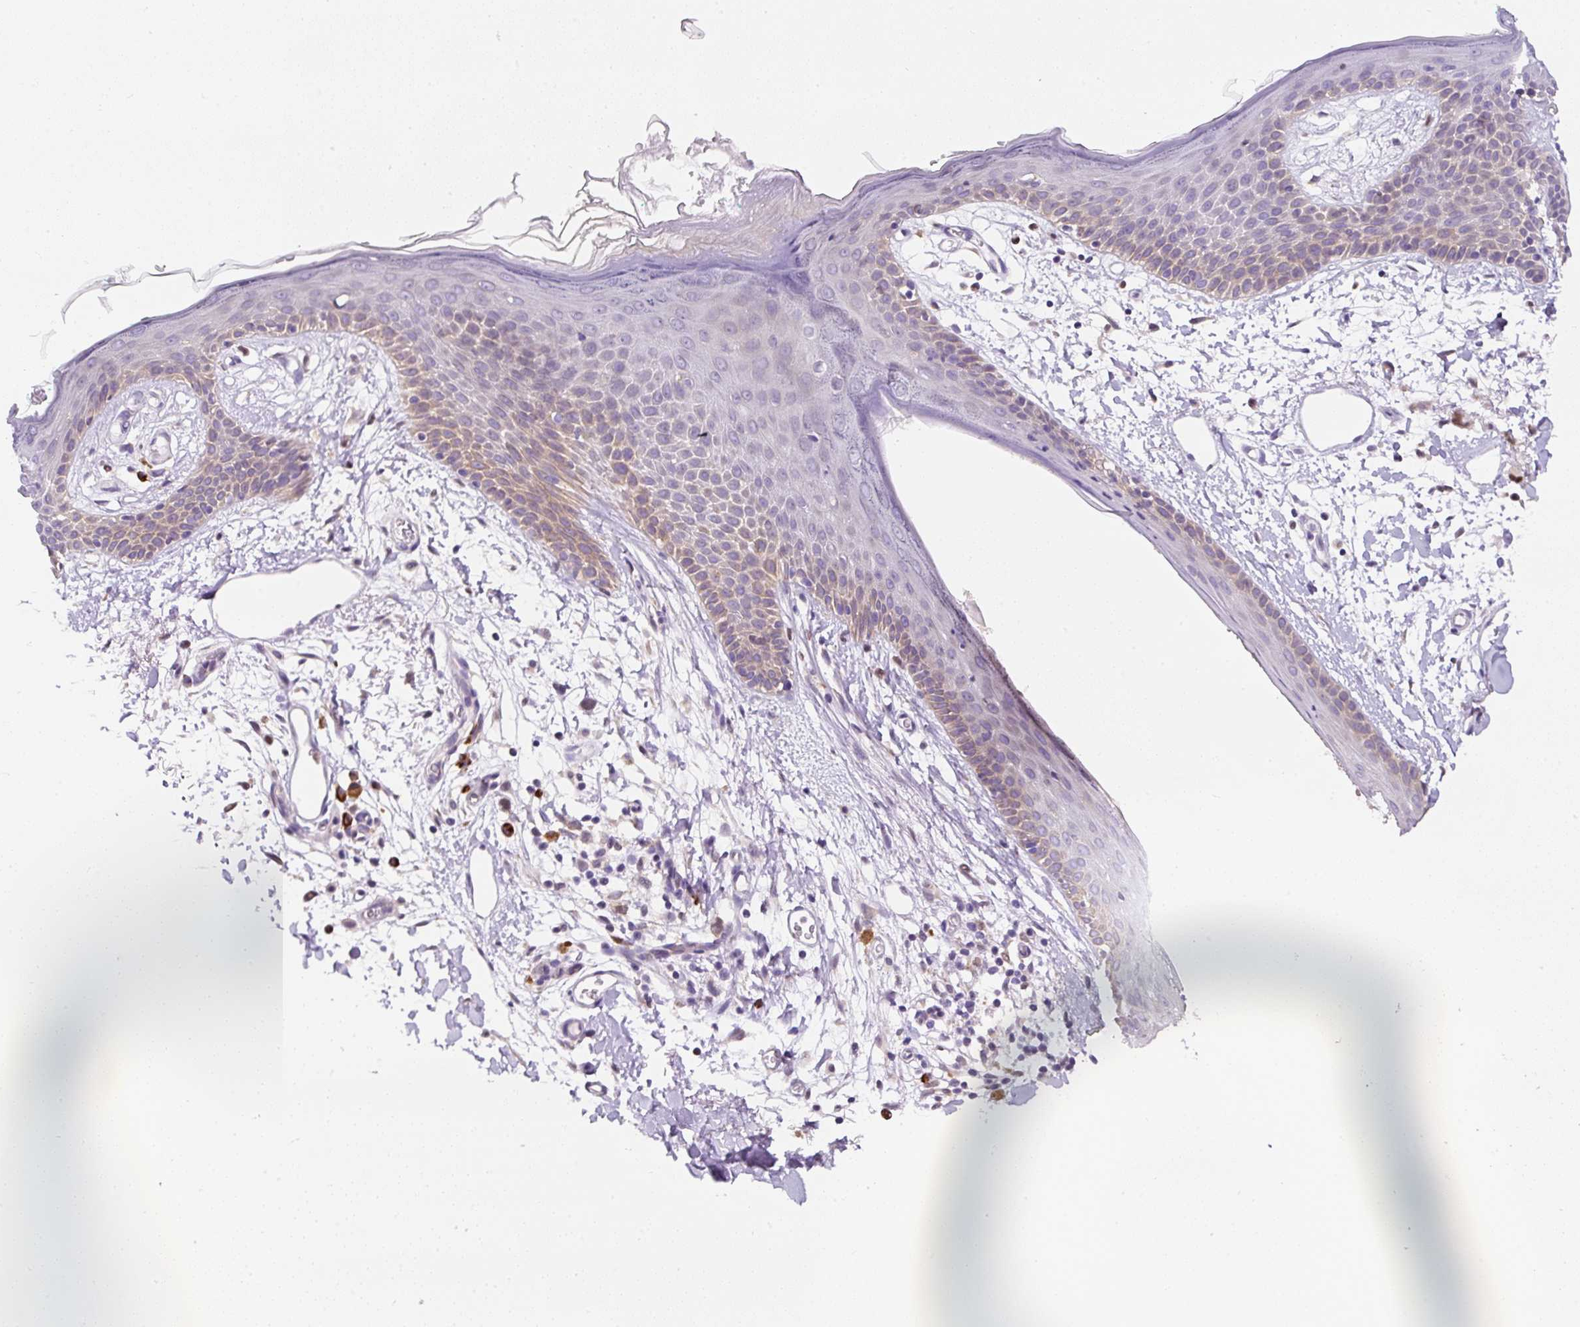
{"staining": {"intensity": "weak", "quantity": "25%-75%", "location": "cytoplasmic/membranous"}, "tissue": "skin", "cell_type": "Fibroblasts", "image_type": "normal", "snomed": [{"axis": "morphology", "description": "Normal tissue, NOS"}, {"axis": "topography", "description": "Skin"}], "caption": "Immunohistochemistry (IHC) of normal human skin shows low levels of weak cytoplasmic/membranous positivity in about 25%-75% of fibroblasts.", "gene": "DDOST", "patient": {"sex": "male", "age": 79}}